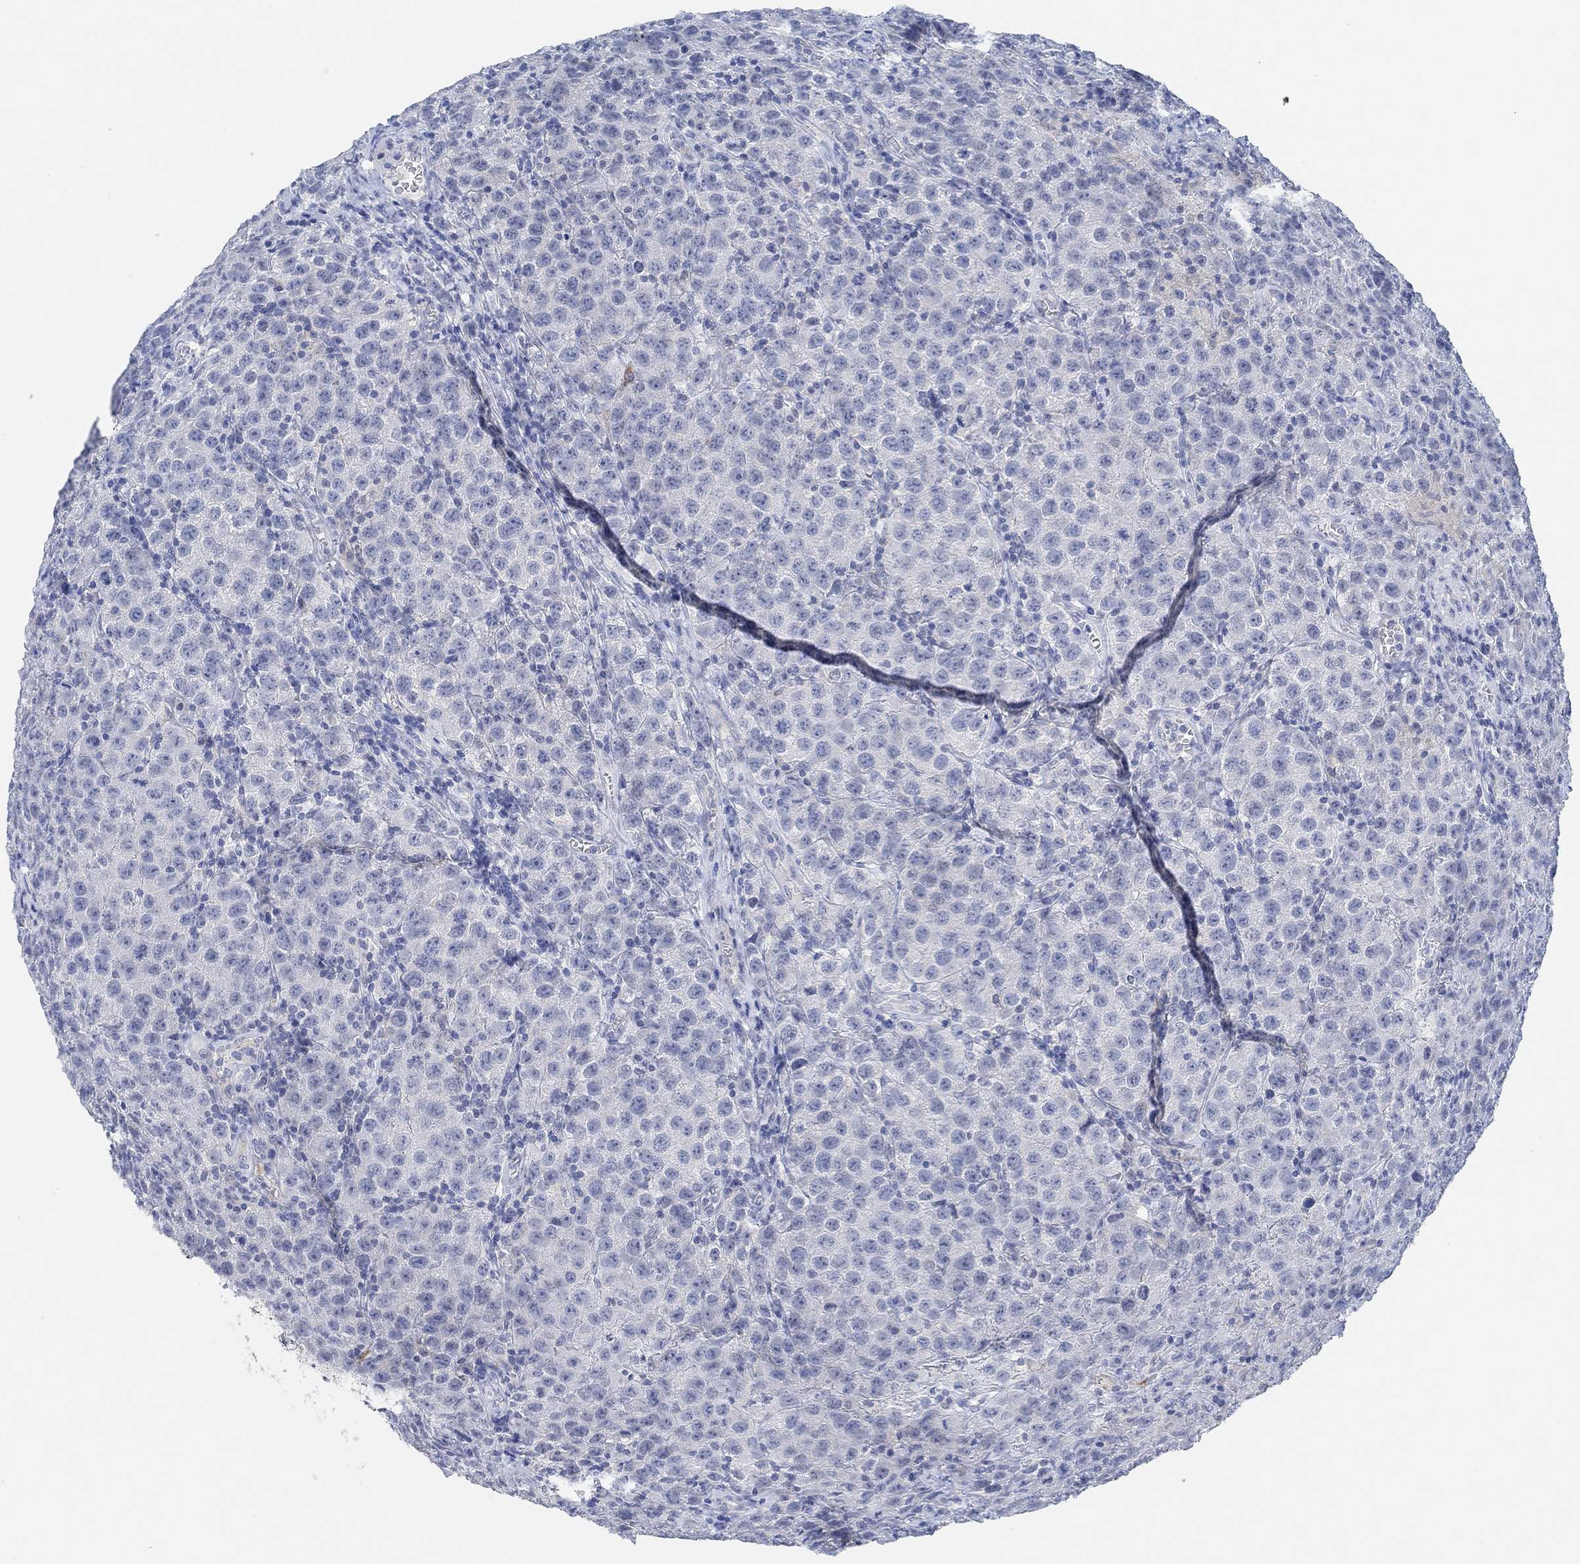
{"staining": {"intensity": "negative", "quantity": "none", "location": "none"}, "tissue": "testis cancer", "cell_type": "Tumor cells", "image_type": "cancer", "snomed": [{"axis": "morphology", "description": "Seminoma, NOS"}, {"axis": "topography", "description": "Testis"}], "caption": "Immunohistochemistry histopathology image of human seminoma (testis) stained for a protein (brown), which reveals no positivity in tumor cells. (Stains: DAB immunohistochemistry (IHC) with hematoxylin counter stain, Microscopy: brightfield microscopy at high magnification).", "gene": "VAT1L", "patient": {"sex": "male", "age": 52}}